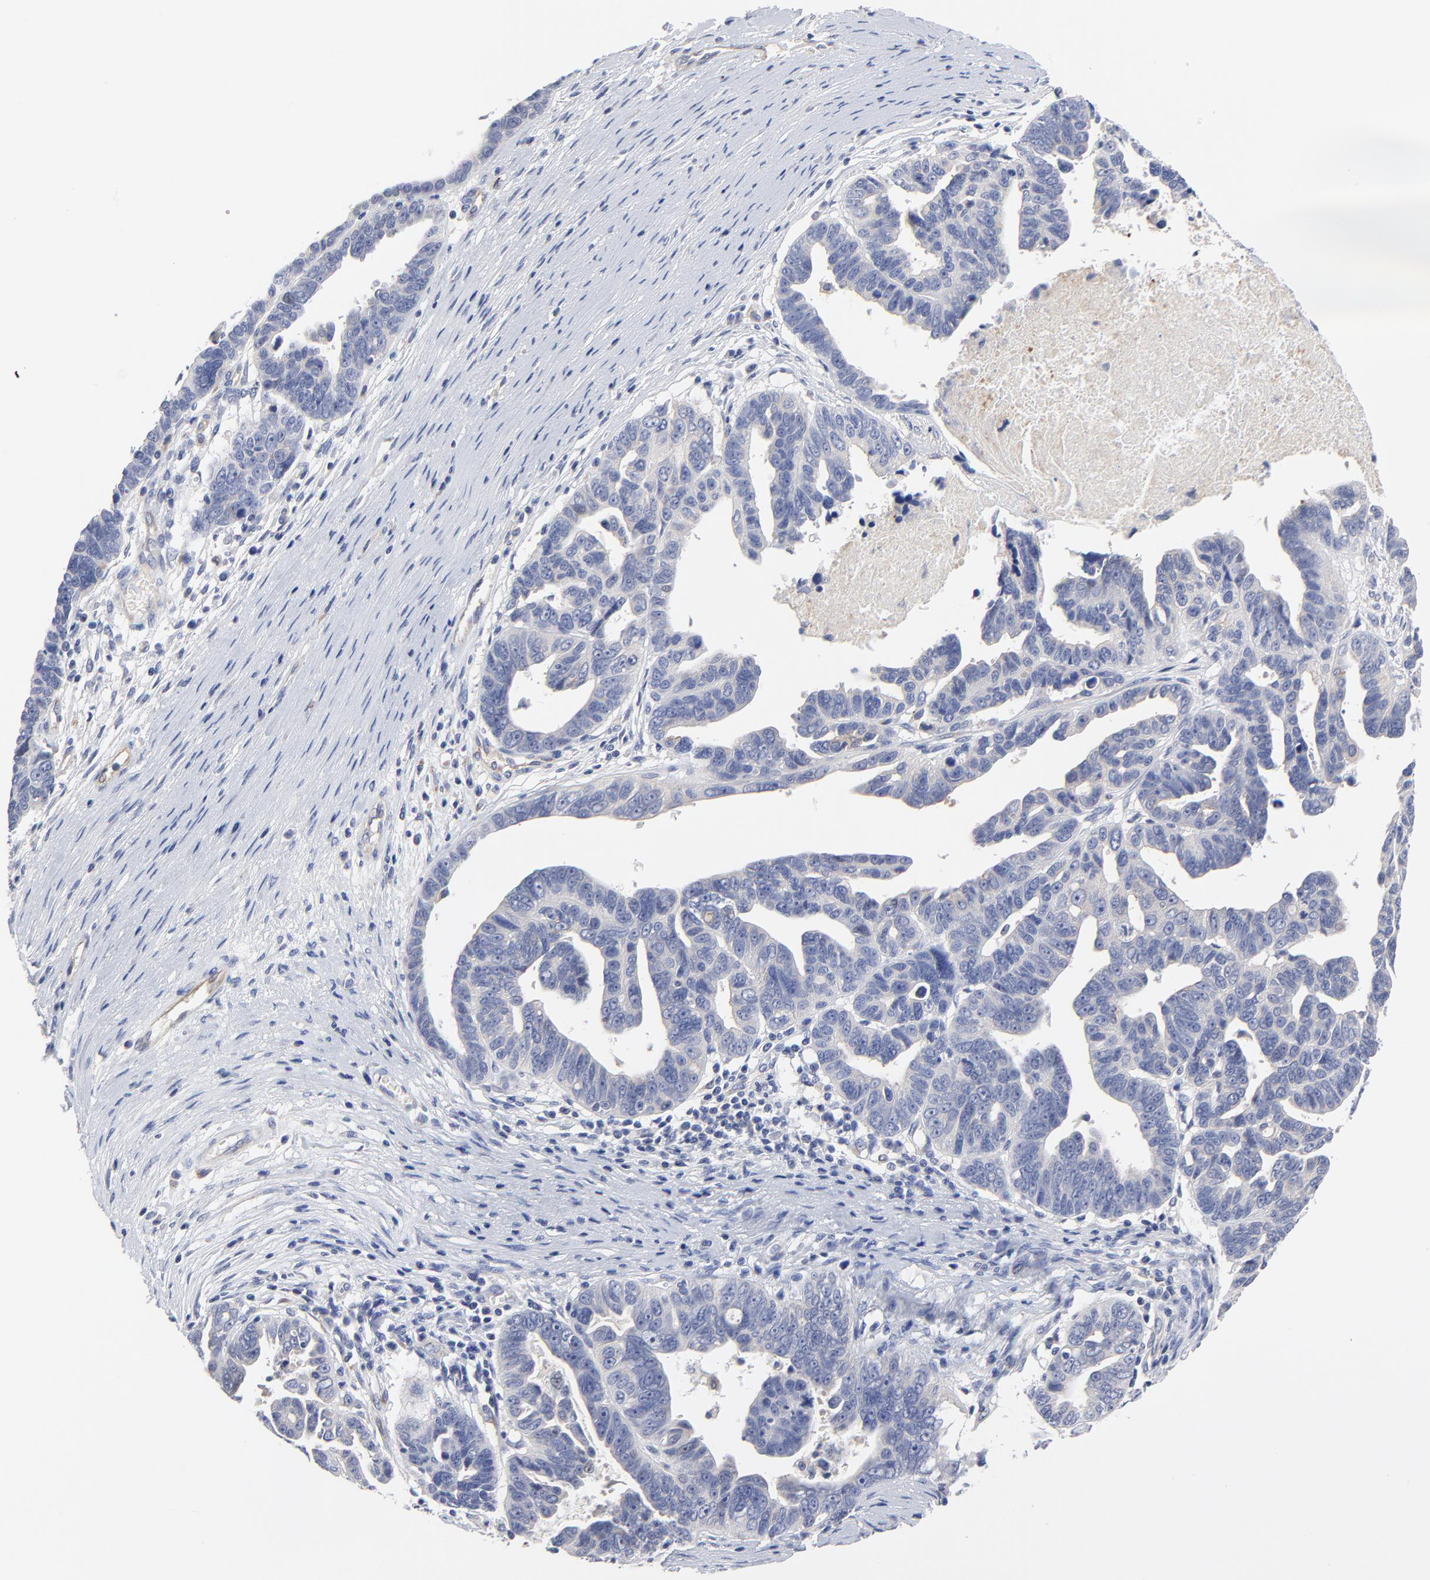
{"staining": {"intensity": "weak", "quantity": "<25%", "location": "cytoplasmic/membranous"}, "tissue": "ovarian cancer", "cell_type": "Tumor cells", "image_type": "cancer", "snomed": [{"axis": "morphology", "description": "Carcinoma, endometroid"}, {"axis": "morphology", "description": "Cystadenocarcinoma, serous, NOS"}, {"axis": "topography", "description": "Ovary"}], "caption": "This is an immunohistochemistry image of serous cystadenocarcinoma (ovarian). There is no staining in tumor cells.", "gene": "FBXL2", "patient": {"sex": "female", "age": 45}}